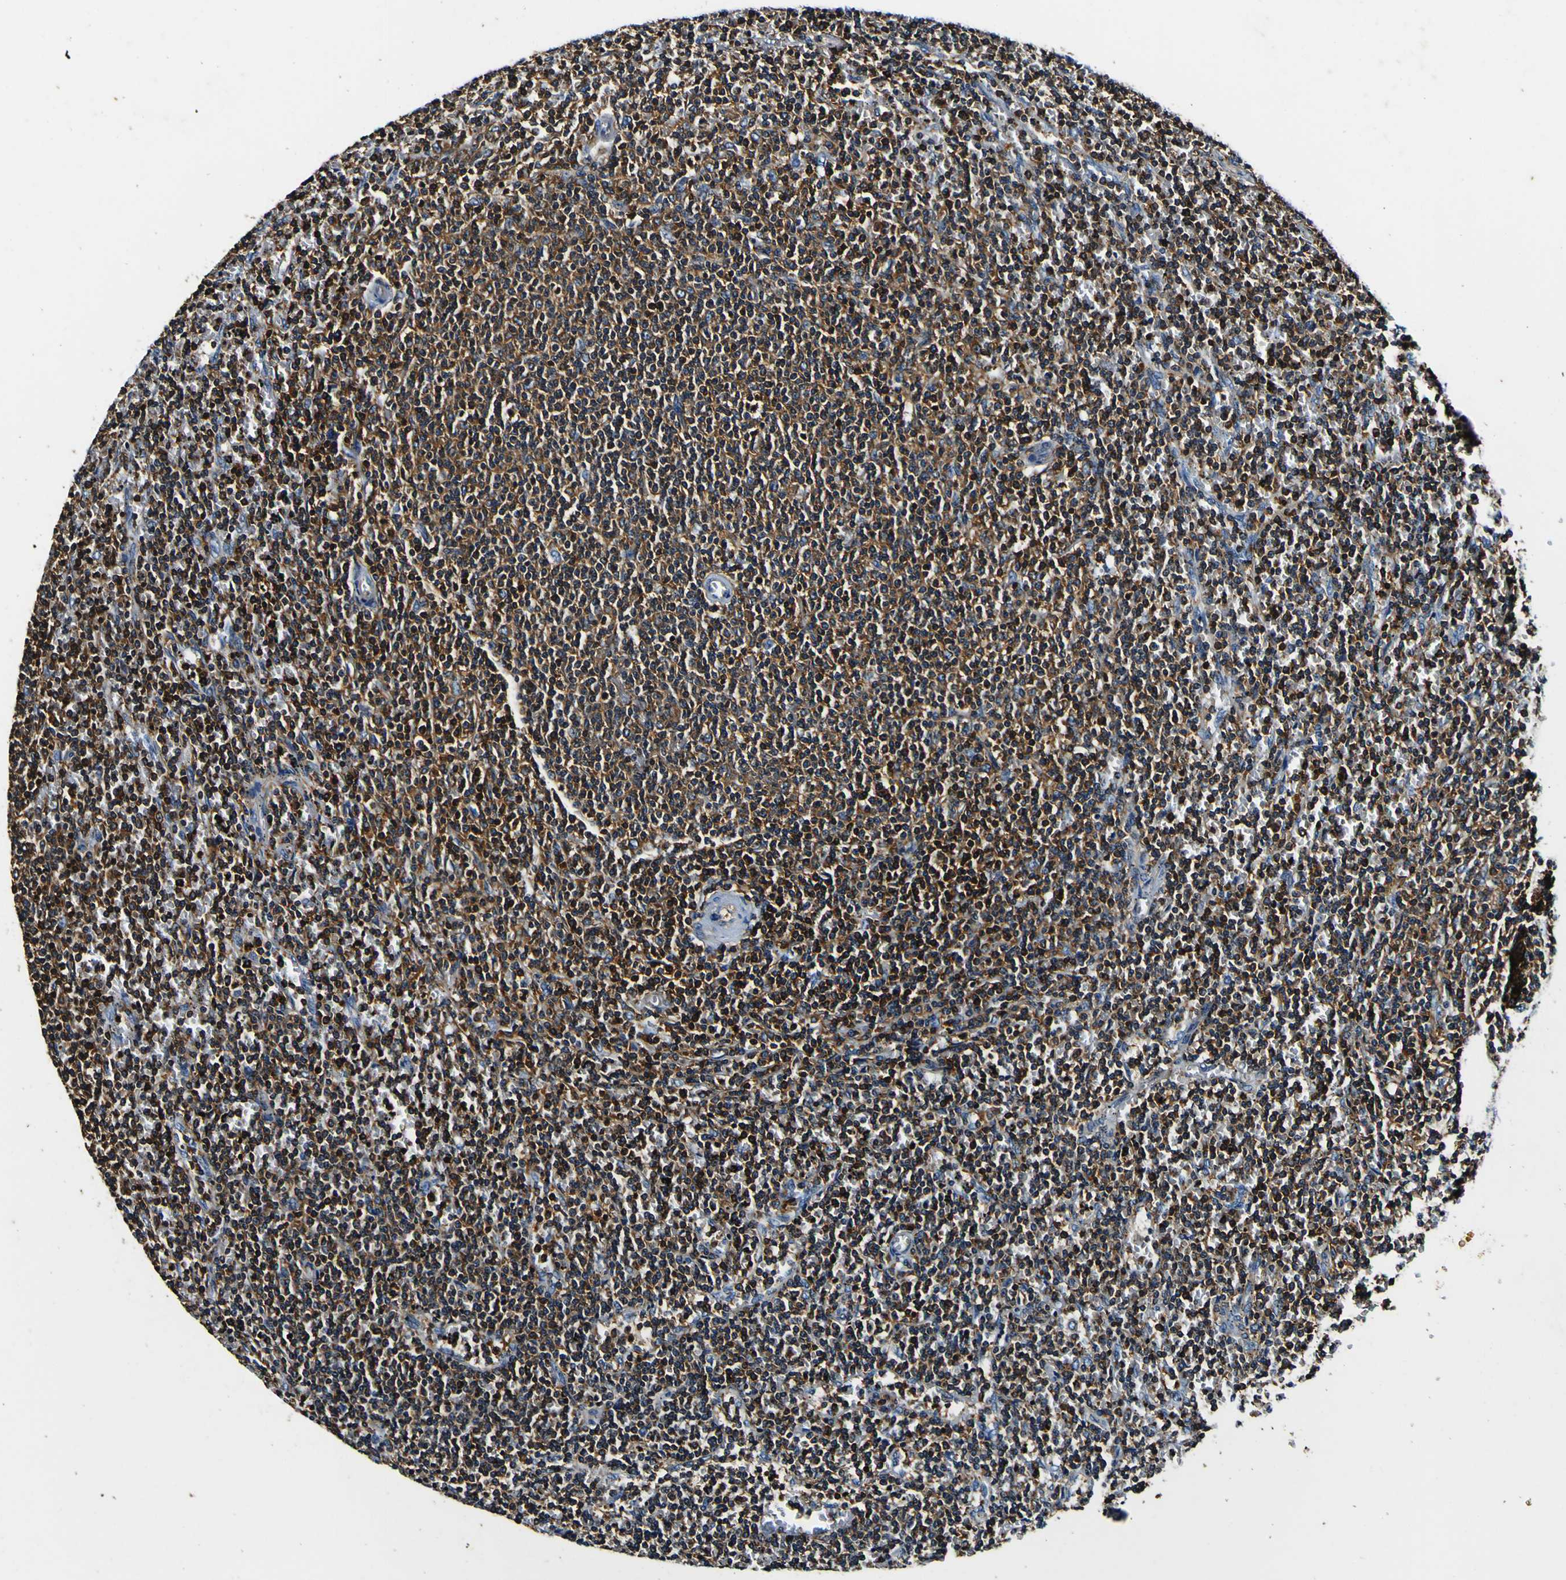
{"staining": {"intensity": "strong", "quantity": ">75%", "location": "cytoplasmic/membranous"}, "tissue": "lymphoma", "cell_type": "Tumor cells", "image_type": "cancer", "snomed": [{"axis": "morphology", "description": "Malignant lymphoma, non-Hodgkin's type, Low grade"}, {"axis": "topography", "description": "Spleen"}], "caption": "Protein expression analysis of human low-grade malignant lymphoma, non-Hodgkin's type reveals strong cytoplasmic/membranous staining in approximately >75% of tumor cells.", "gene": "RHOT2", "patient": {"sex": "female", "age": 50}}